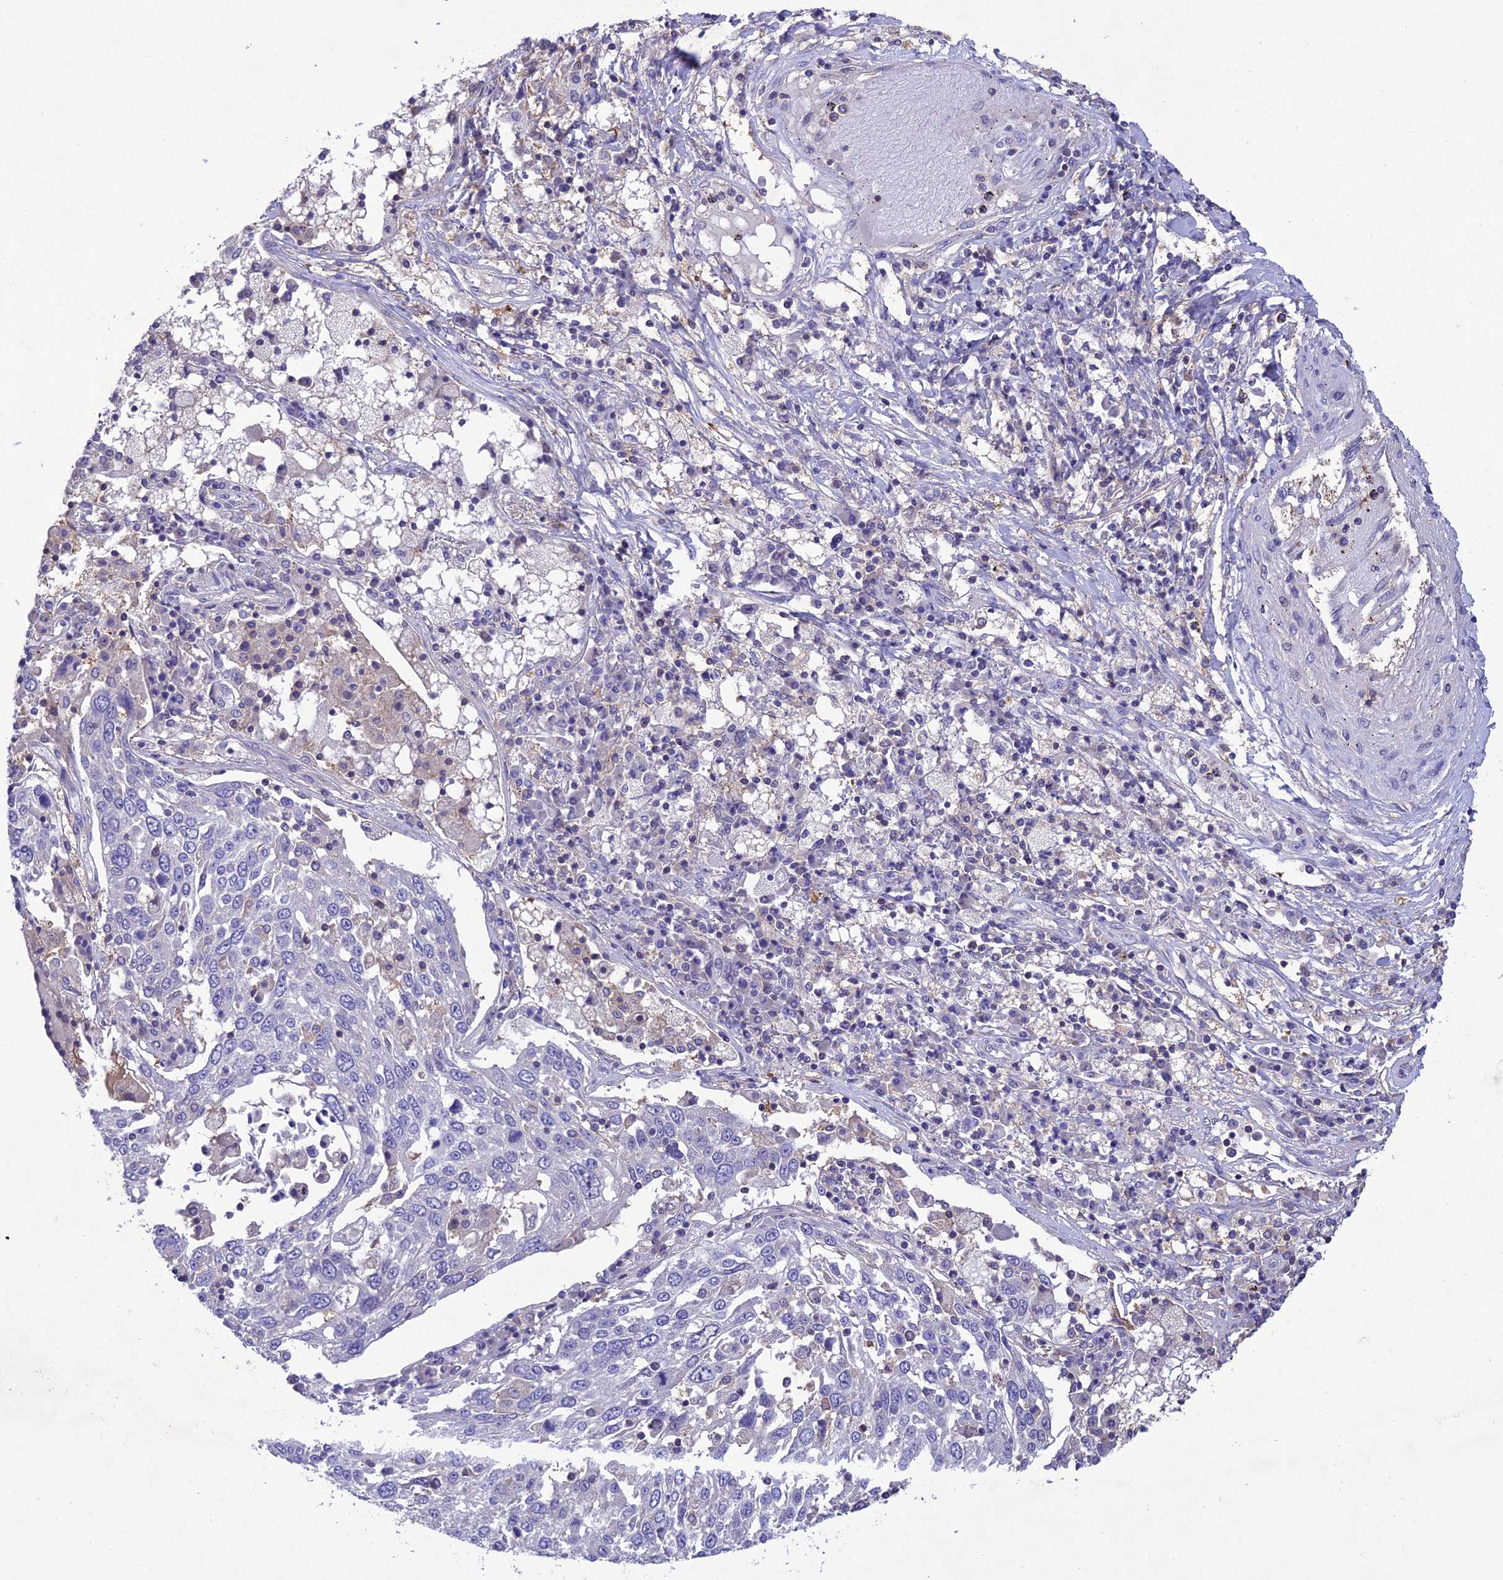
{"staining": {"intensity": "negative", "quantity": "none", "location": "none"}, "tissue": "lung cancer", "cell_type": "Tumor cells", "image_type": "cancer", "snomed": [{"axis": "morphology", "description": "Squamous cell carcinoma, NOS"}, {"axis": "topography", "description": "Lung"}], "caption": "An image of human lung squamous cell carcinoma is negative for staining in tumor cells.", "gene": "SNX24", "patient": {"sex": "male", "age": 65}}